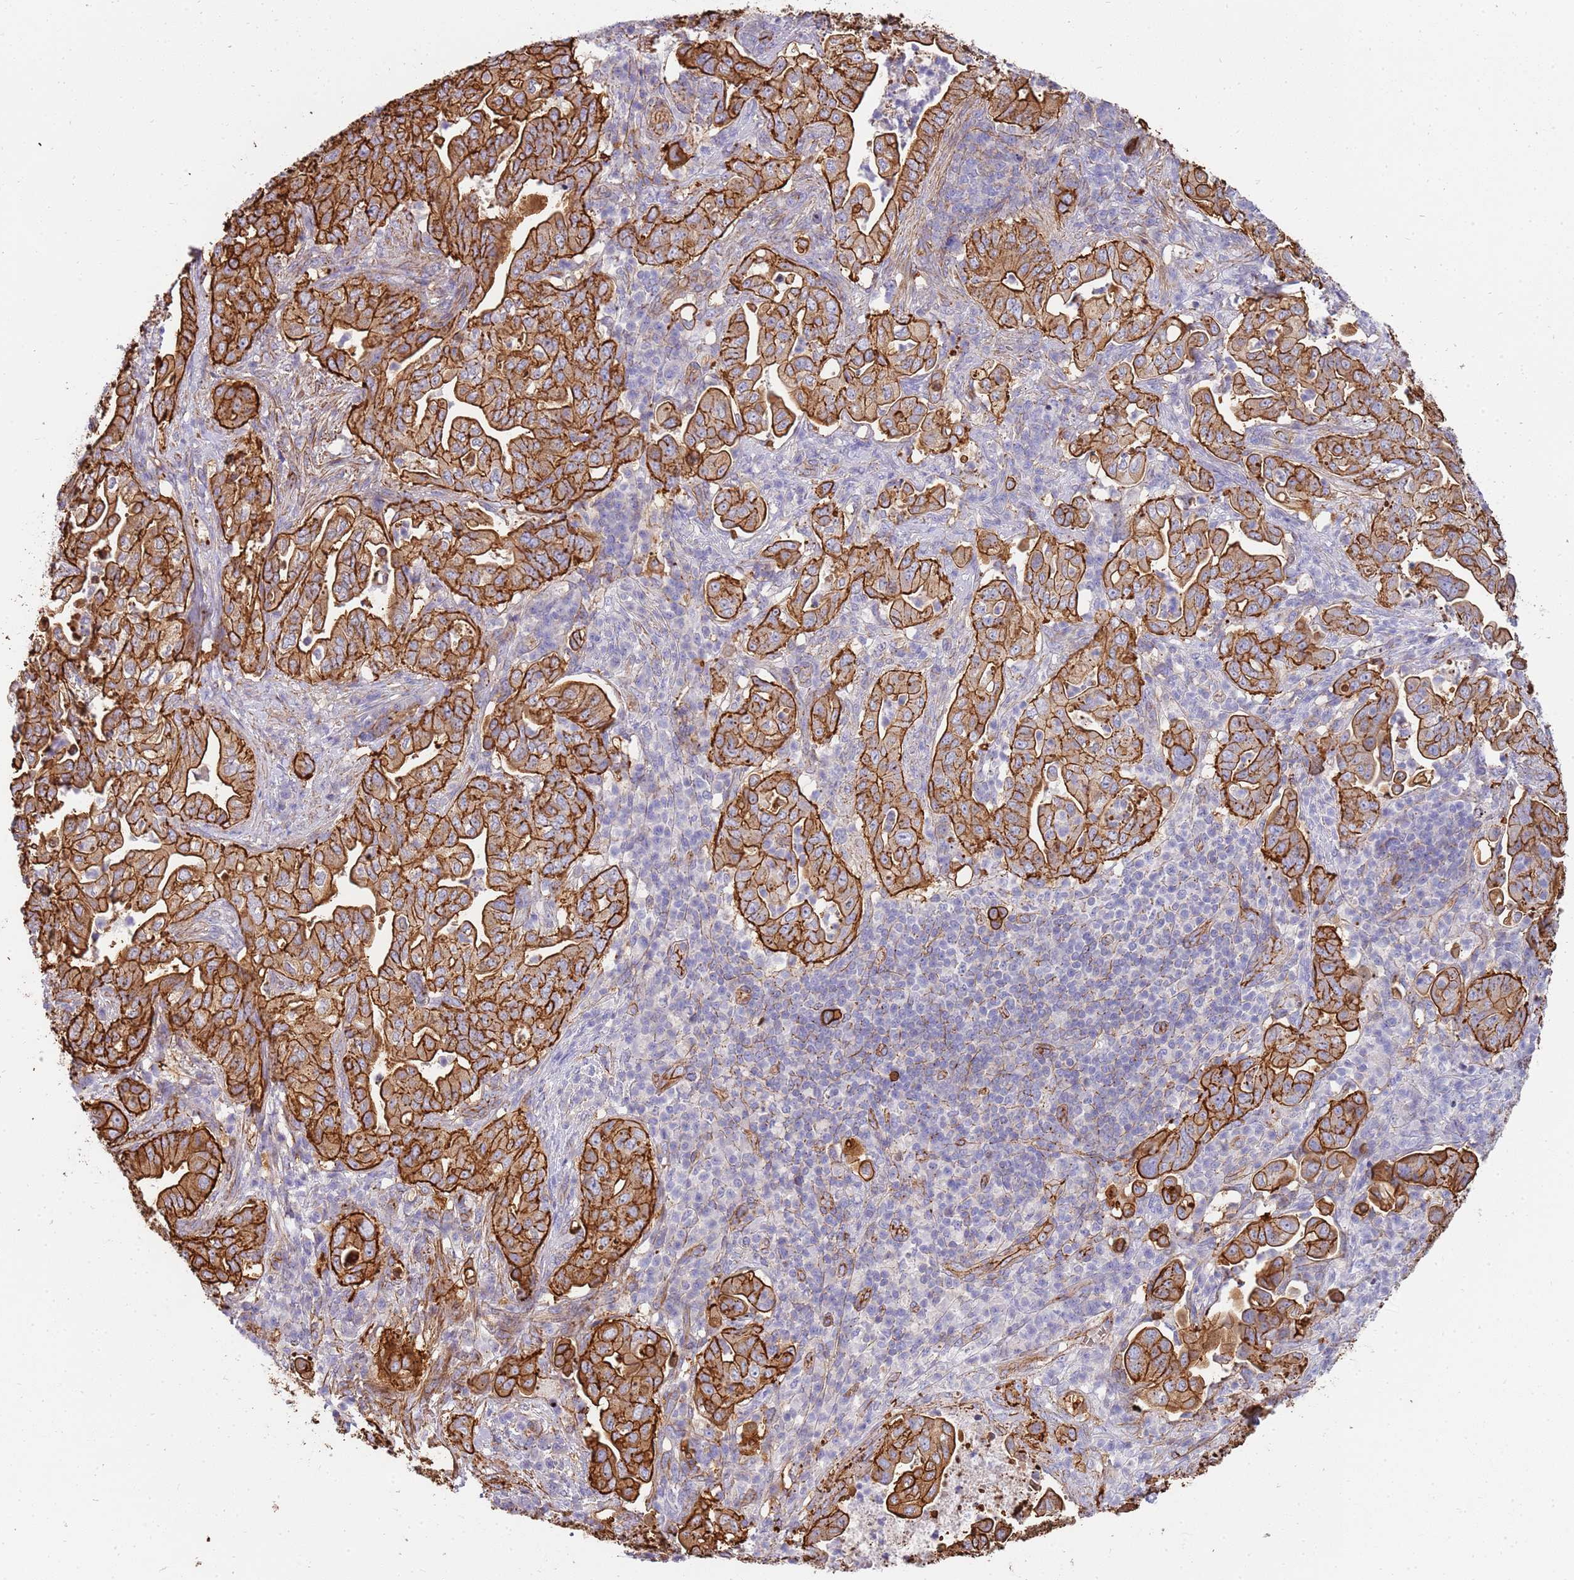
{"staining": {"intensity": "strong", "quantity": ">75%", "location": "cytoplasmic/membranous"}, "tissue": "pancreatic cancer", "cell_type": "Tumor cells", "image_type": "cancer", "snomed": [{"axis": "morphology", "description": "Normal tissue, NOS"}, {"axis": "morphology", "description": "Adenocarcinoma, NOS"}, {"axis": "topography", "description": "Lymph node"}, {"axis": "topography", "description": "Pancreas"}], "caption": "Pancreatic adenocarcinoma was stained to show a protein in brown. There is high levels of strong cytoplasmic/membranous staining in approximately >75% of tumor cells.", "gene": "GFRAL", "patient": {"sex": "female", "age": 67}}